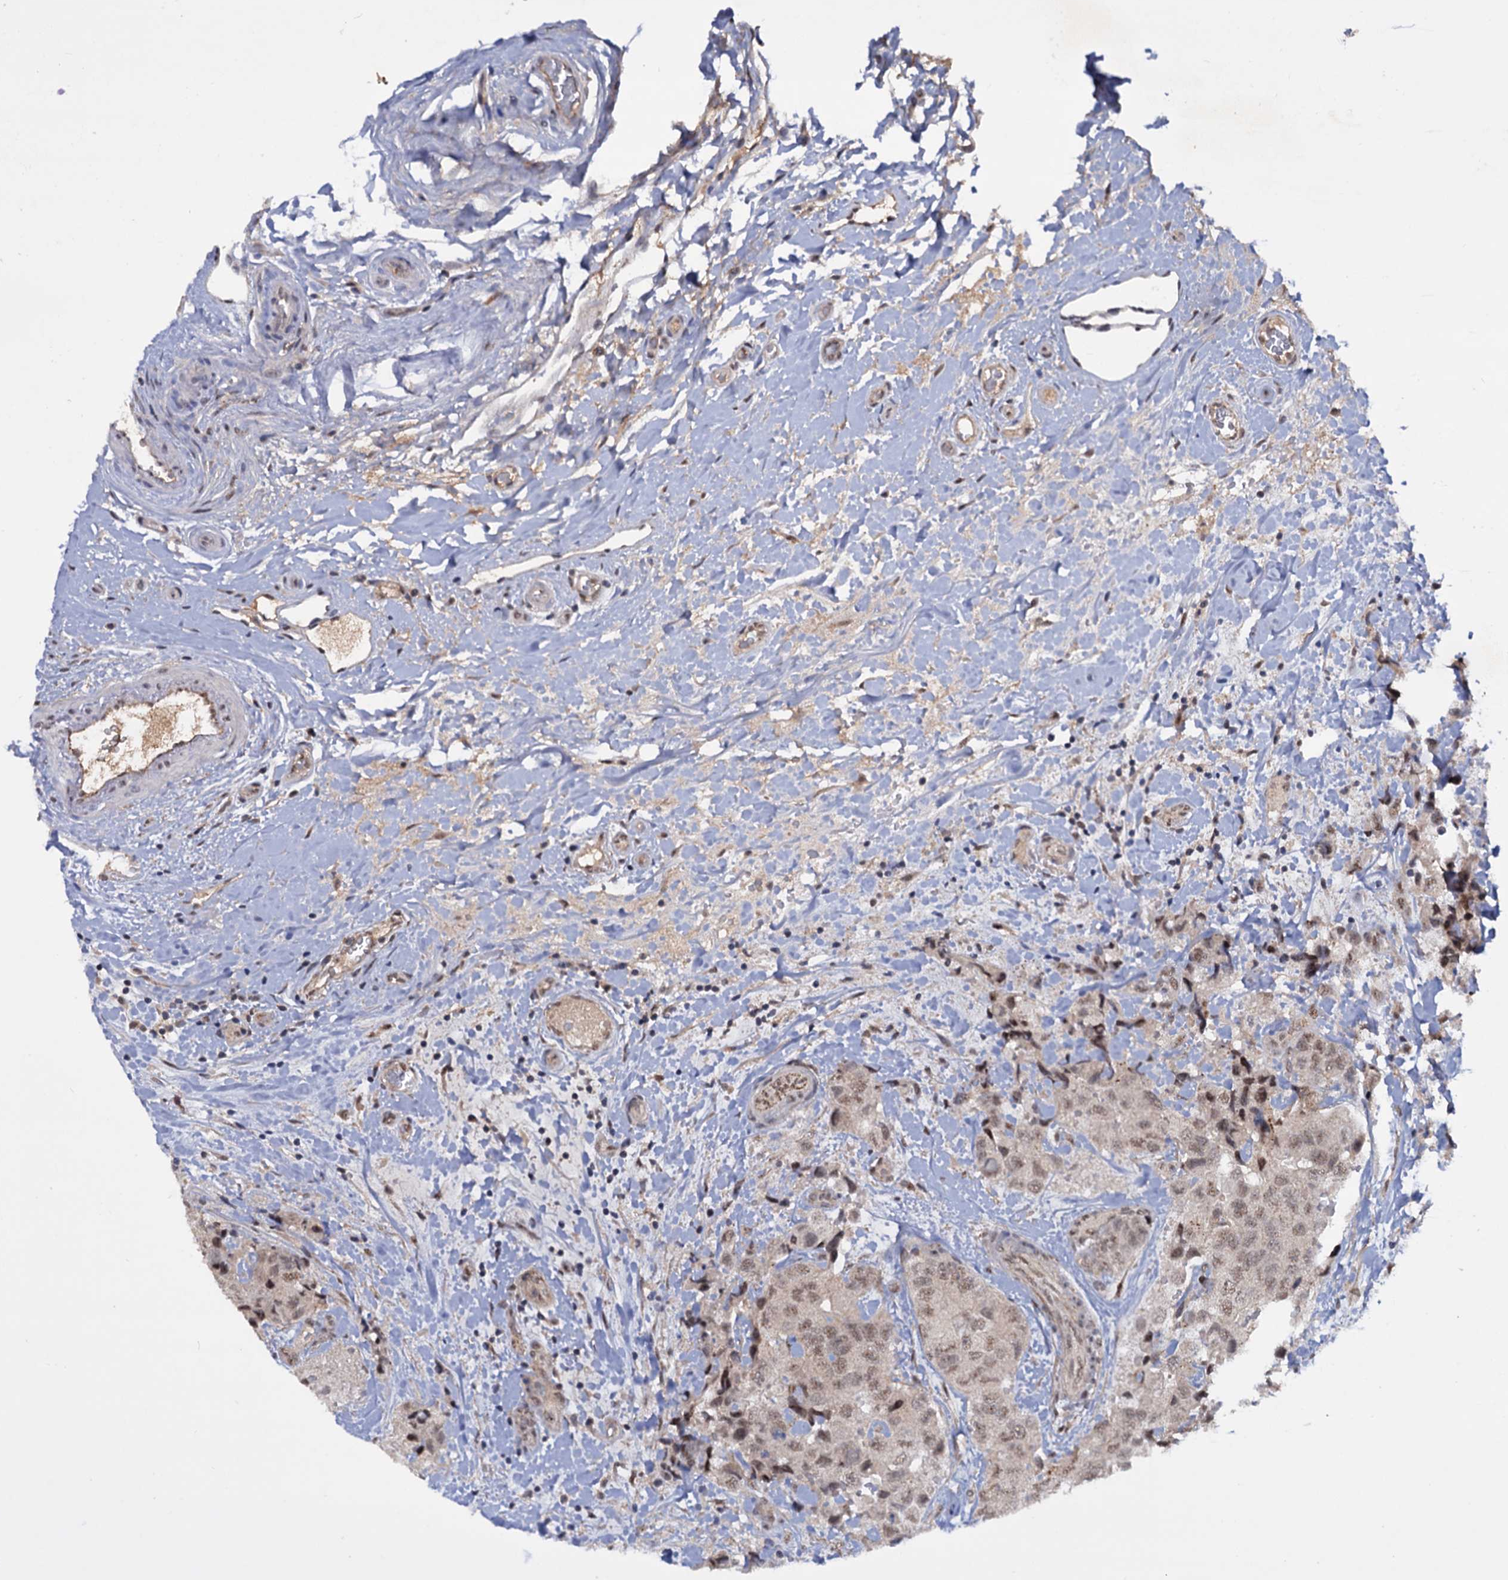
{"staining": {"intensity": "moderate", "quantity": "25%-75%", "location": "nuclear"}, "tissue": "breast cancer", "cell_type": "Tumor cells", "image_type": "cancer", "snomed": [{"axis": "morphology", "description": "Duct carcinoma"}, {"axis": "topography", "description": "Breast"}], "caption": "Breast cancer (invasive ductal carcinoma) stained for a protein displays moderate nuclear positivity in tumor cells. (DAB = brown stain, brightfield microscopy at high magnification).", "gene": "TBC1D12", "patient": {"sex": "female", "age": 62}}